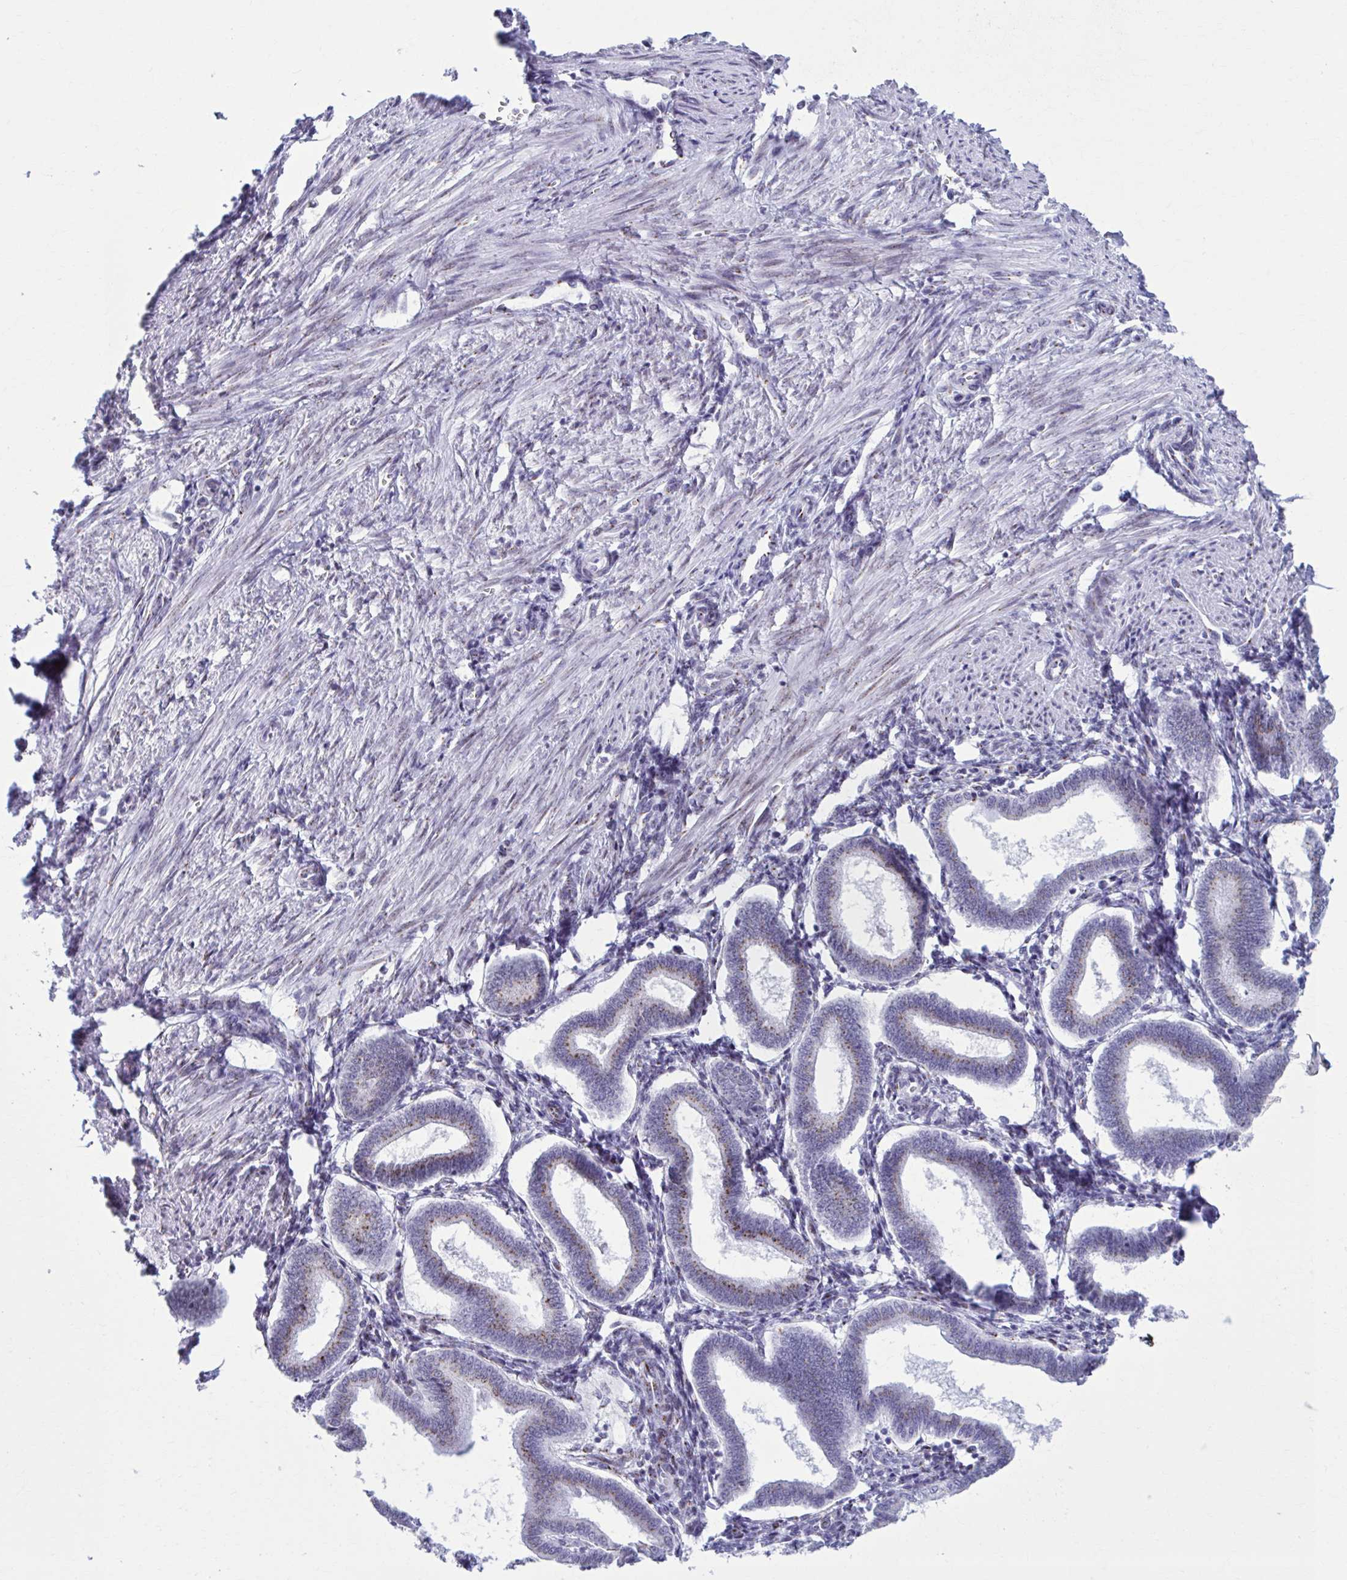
{"staining": {"intensity": "moderate", "quantity": "<25%", "location": "cytoplasmic/membranous"}, "tissue": "endometrium", "cell_type": "Cells in endometrial stroma", "image_type": "normal", "snomed": [{"axis": "morphology", "description": "Normal tissue, NOS"}, {"axis": "topography", "description": "Endometrium"}], "caption": "Immunohistochemistry staining of benign endometrium, which shows low levels of moderate cytoplasmic/membranous expression in about <25% of cells in endometrial stroma indicating moderate cytoplasmic/membranous protein positivity. The staining was performed using DAB (3,3'-diaminobenzidine) (brown) for protein detection and nuclei were counterstained in hematoxylin (blue).", "gene": "ZNF682", "patient": {"sex": "female", "age": 24}}